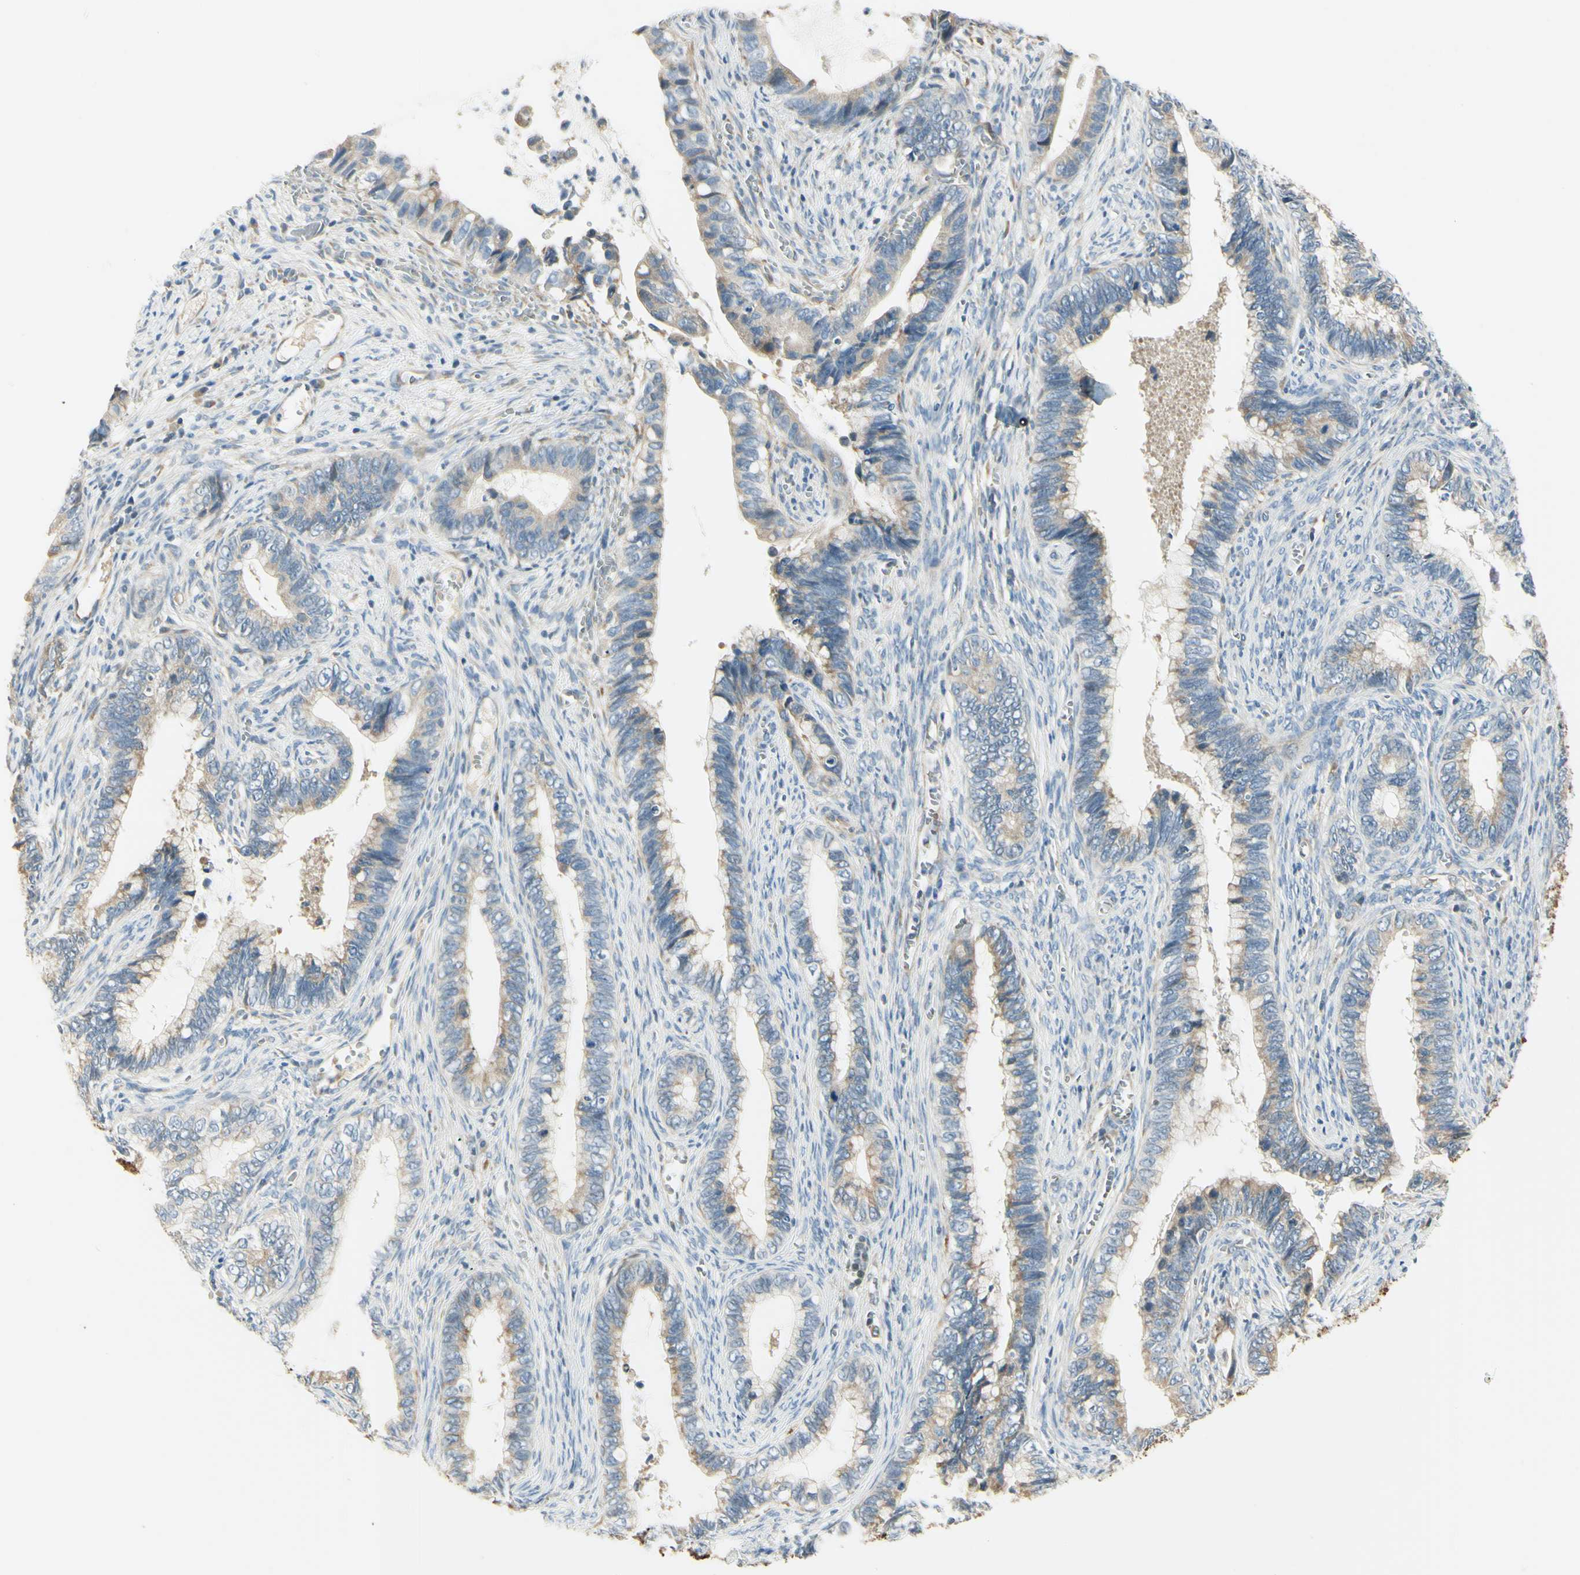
{"staining": {"intensity": "weak", "quantity": "<25%", "location": "cytoplasmic/membranous"}, "tissue": "cervical cancer", "cell_type": "Tumor cells", "image_type": "cancer", "snomed": [{"axis": "morphology", "description": "Adenocarcinoma, NOS"}, {"axis": "topography", "description": "Cervix"}], "caption": "Human cervical cancer stained for a protein using immunohistochemistry demonstrates no staining in tumor cells.", "gene": "IGDCC4", "patient": {"sex": "female", "age": 44}}